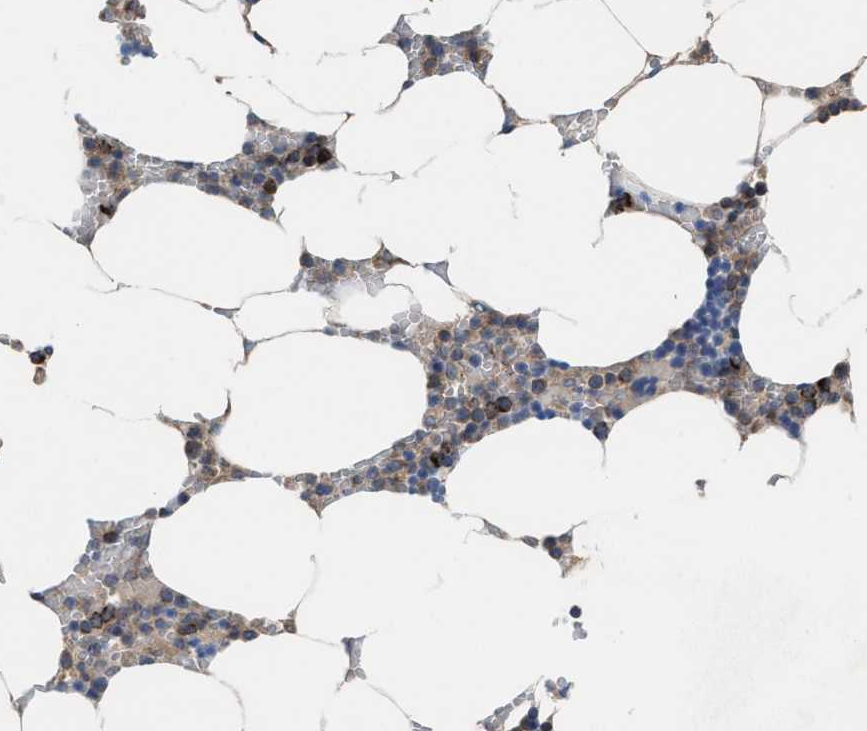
{"staining": {"intensity": "strong", "quantity": "<25%", "location": "cytoplasmic/membranous"}, "tissue": "bone marrow", "cell_type": "Hematopoietic cells", "image_type": "normal", "snomed": [{"axis": "morphology", "description": "Normal tissue, NOS"}, {"axis": "topography", "description": "Bone marrow"}], "caption": "Benign bone marrow was stained to show a protein in brown. There is medium levels of strong cytoplasmic/membranous expression in about <25% of hematopoietic cells. The staining is performed using DAB (3,3'-diaminobenzidine) brown chromogen to label protein expression. The nuclei are counter-stained blue using hematoxylin.", "gene": "MRM1", "patient": {"sex": "male", "age": 70}}